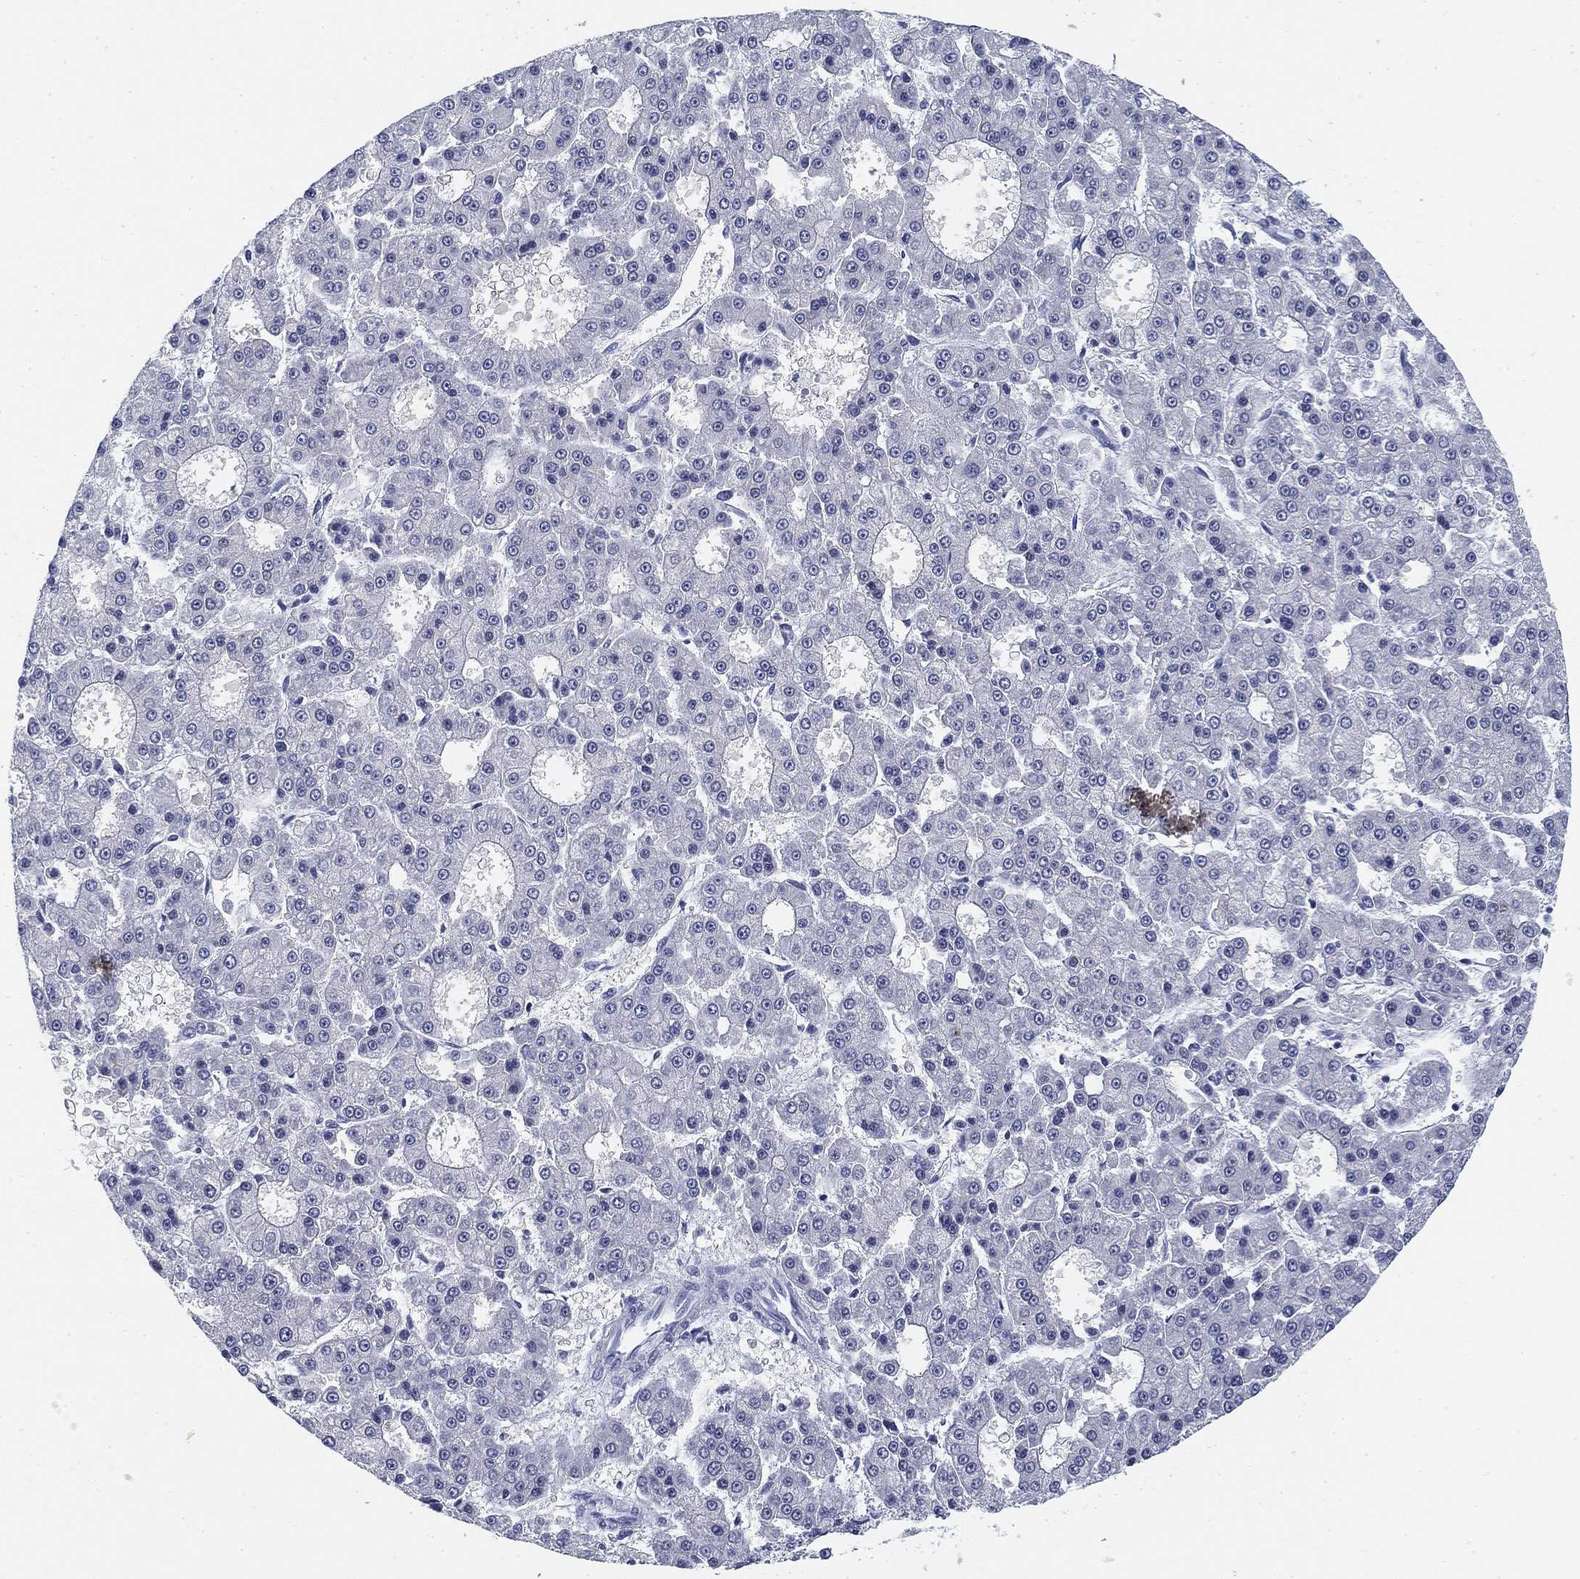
{"staining": {"intensity": "negative", "quantity": "none", "location": "none"}, "tissue": "liver cancer", "cell_type": "Tumor cells", "image_type": "cancer", "snomed": [{"axis": "morphology", "description": "Carcinoma, Hepatocellular, NOS"}, {"axis": "topography", "description": "Liver"}], "caption": "The photomicrograph demonstrates no significant positivity in tumor cells of hepatocellular carcinoma (liver). (IHC, brightfield microscopy, high magnification).", "gene": "SLC2A5", "patient": {"sex": "male", "age": 70}}